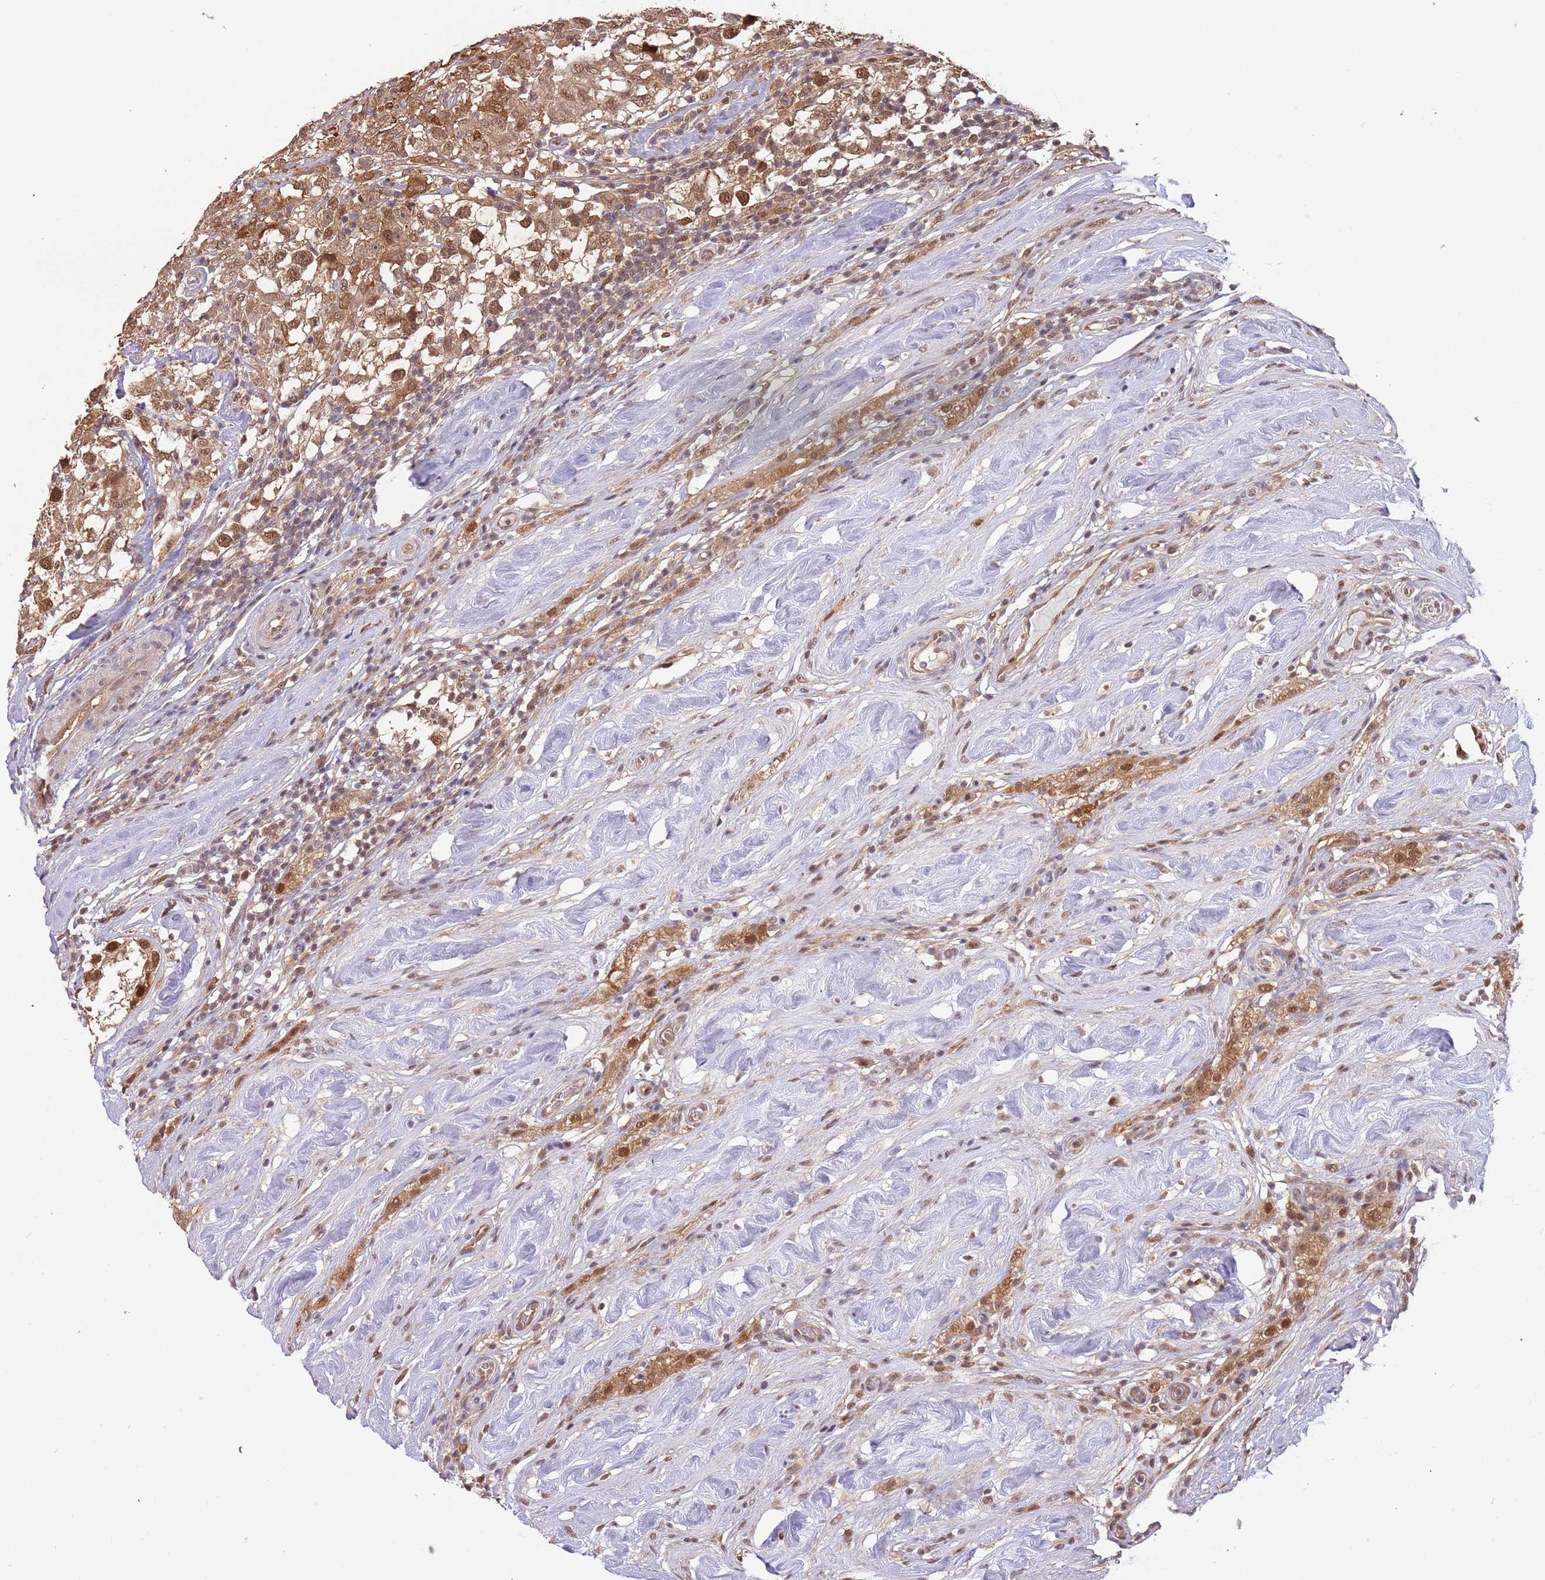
{"staining": {"intensity": "moderate", "quantity": ">75%", "location": "cytoplasmic/membranous,nuclear"}, "tissue": "testis cancer", "cell_type": "Tumor cells", "image_type": "cancer", "snomed": [{"axis": "morphology", "description": "Seminoma, NOS"}, {"axis": "topography", "description": "Testis"}], "caption": "Immunohistochemistry (DAB (3,3'-diaminobenzidine)) staining of human seminoma (testis) displays moderate cytoplasmic/membranous and nuclear protein expression in about >75% of tumor cells.", "gene": "PLSCR5", "patient": {"sex": "male", "age": 46}}